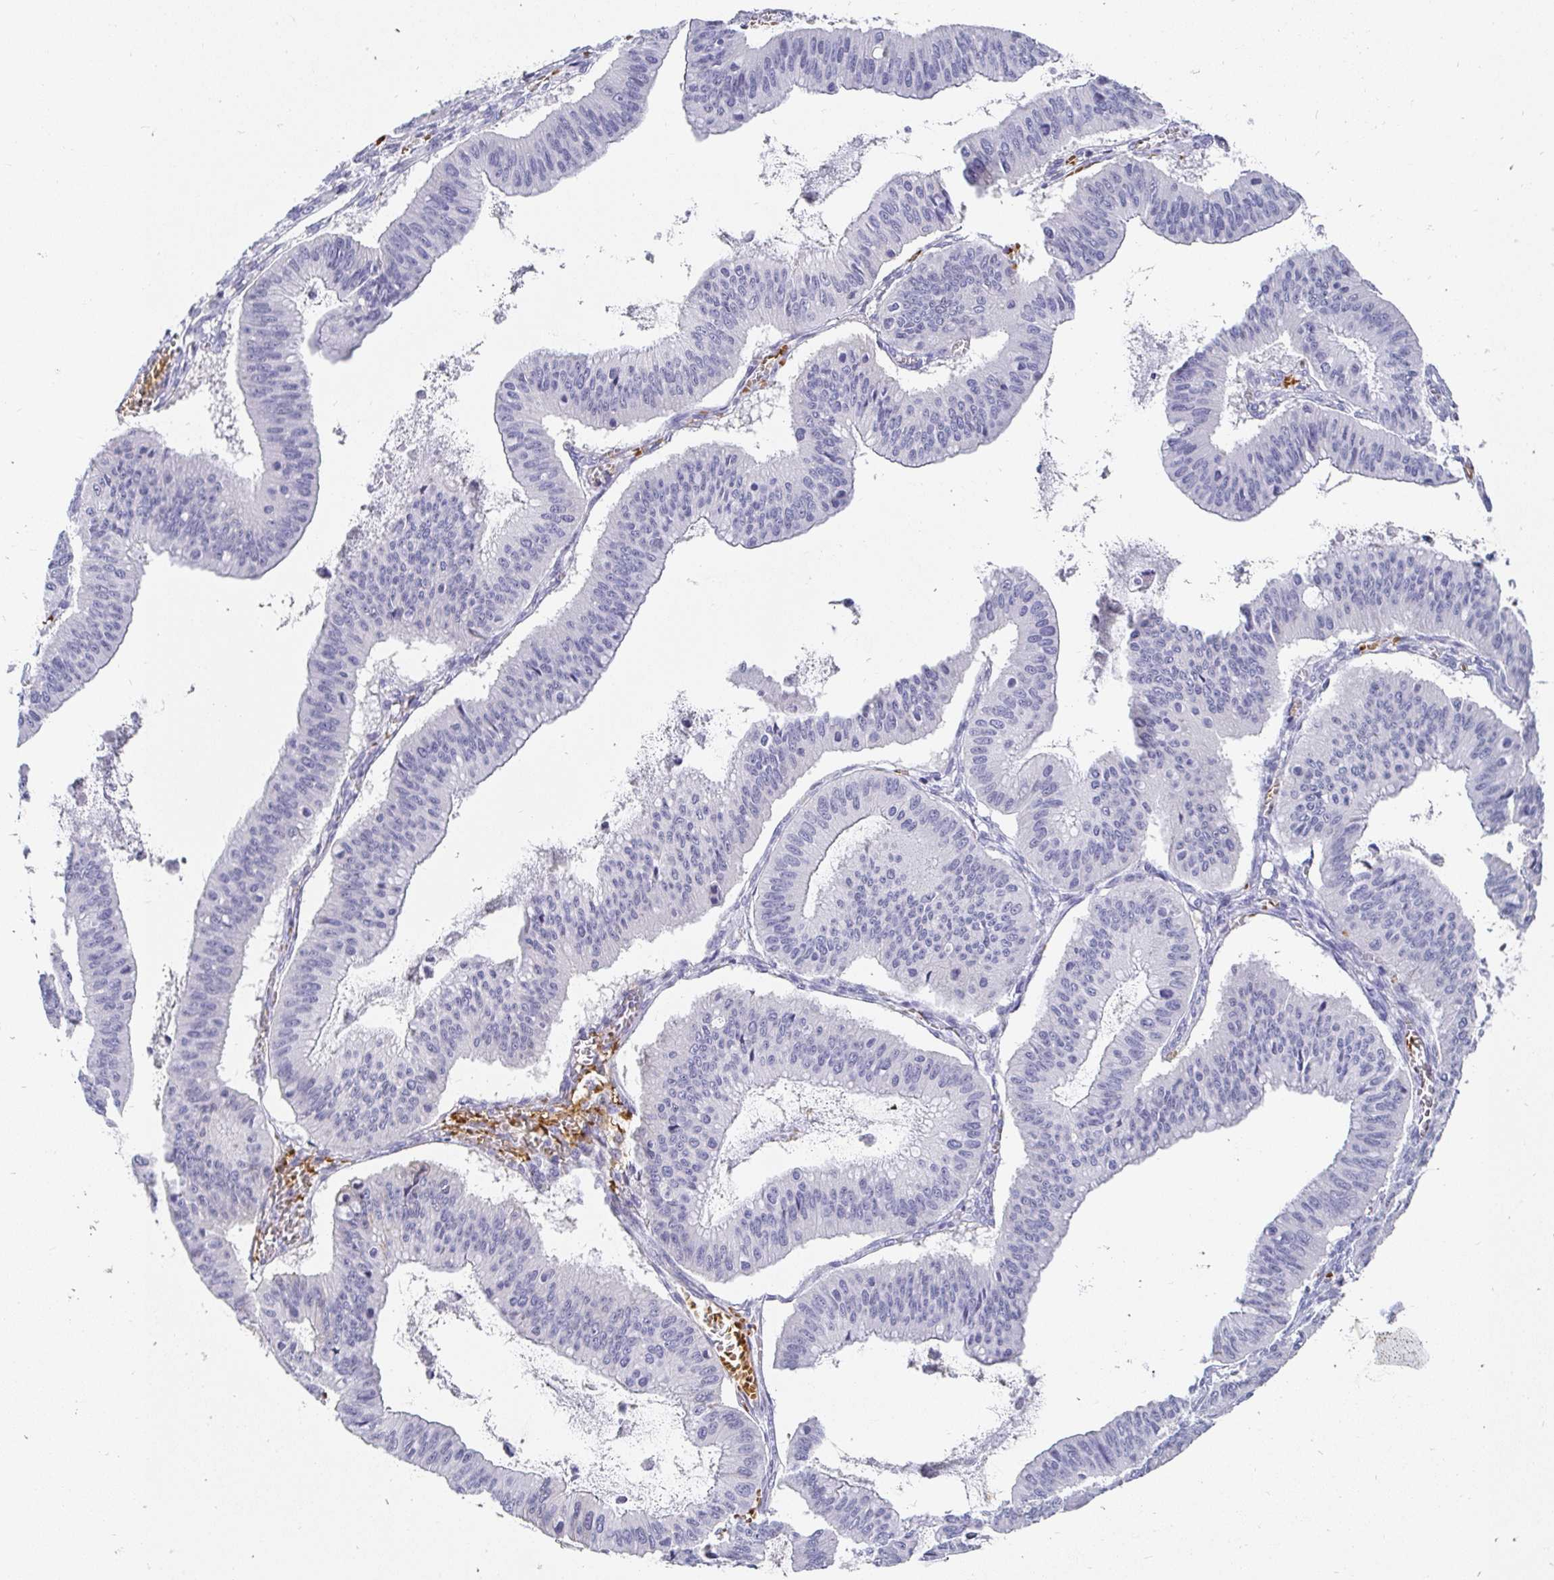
{"staining": {"intensity": "negative", "quantity": "none", "location": "none"}, "tissue": "ovarian cancer", "cell_type": "Tumor cells", "image_type": "cancer", "snomed": [{"axis": "morphology", "description": "Cystadenocarcinoma, mucinous, NOS"}, {"axis": "topography", "description": "Ovary"}], "caption": "Immunohistochemical staining of human ovarian mucinous cystadenocarcinoma shows no significant expression in tumor cells.", "gene": "FGF21", "patient": {"sex": "female", "age": 72}}